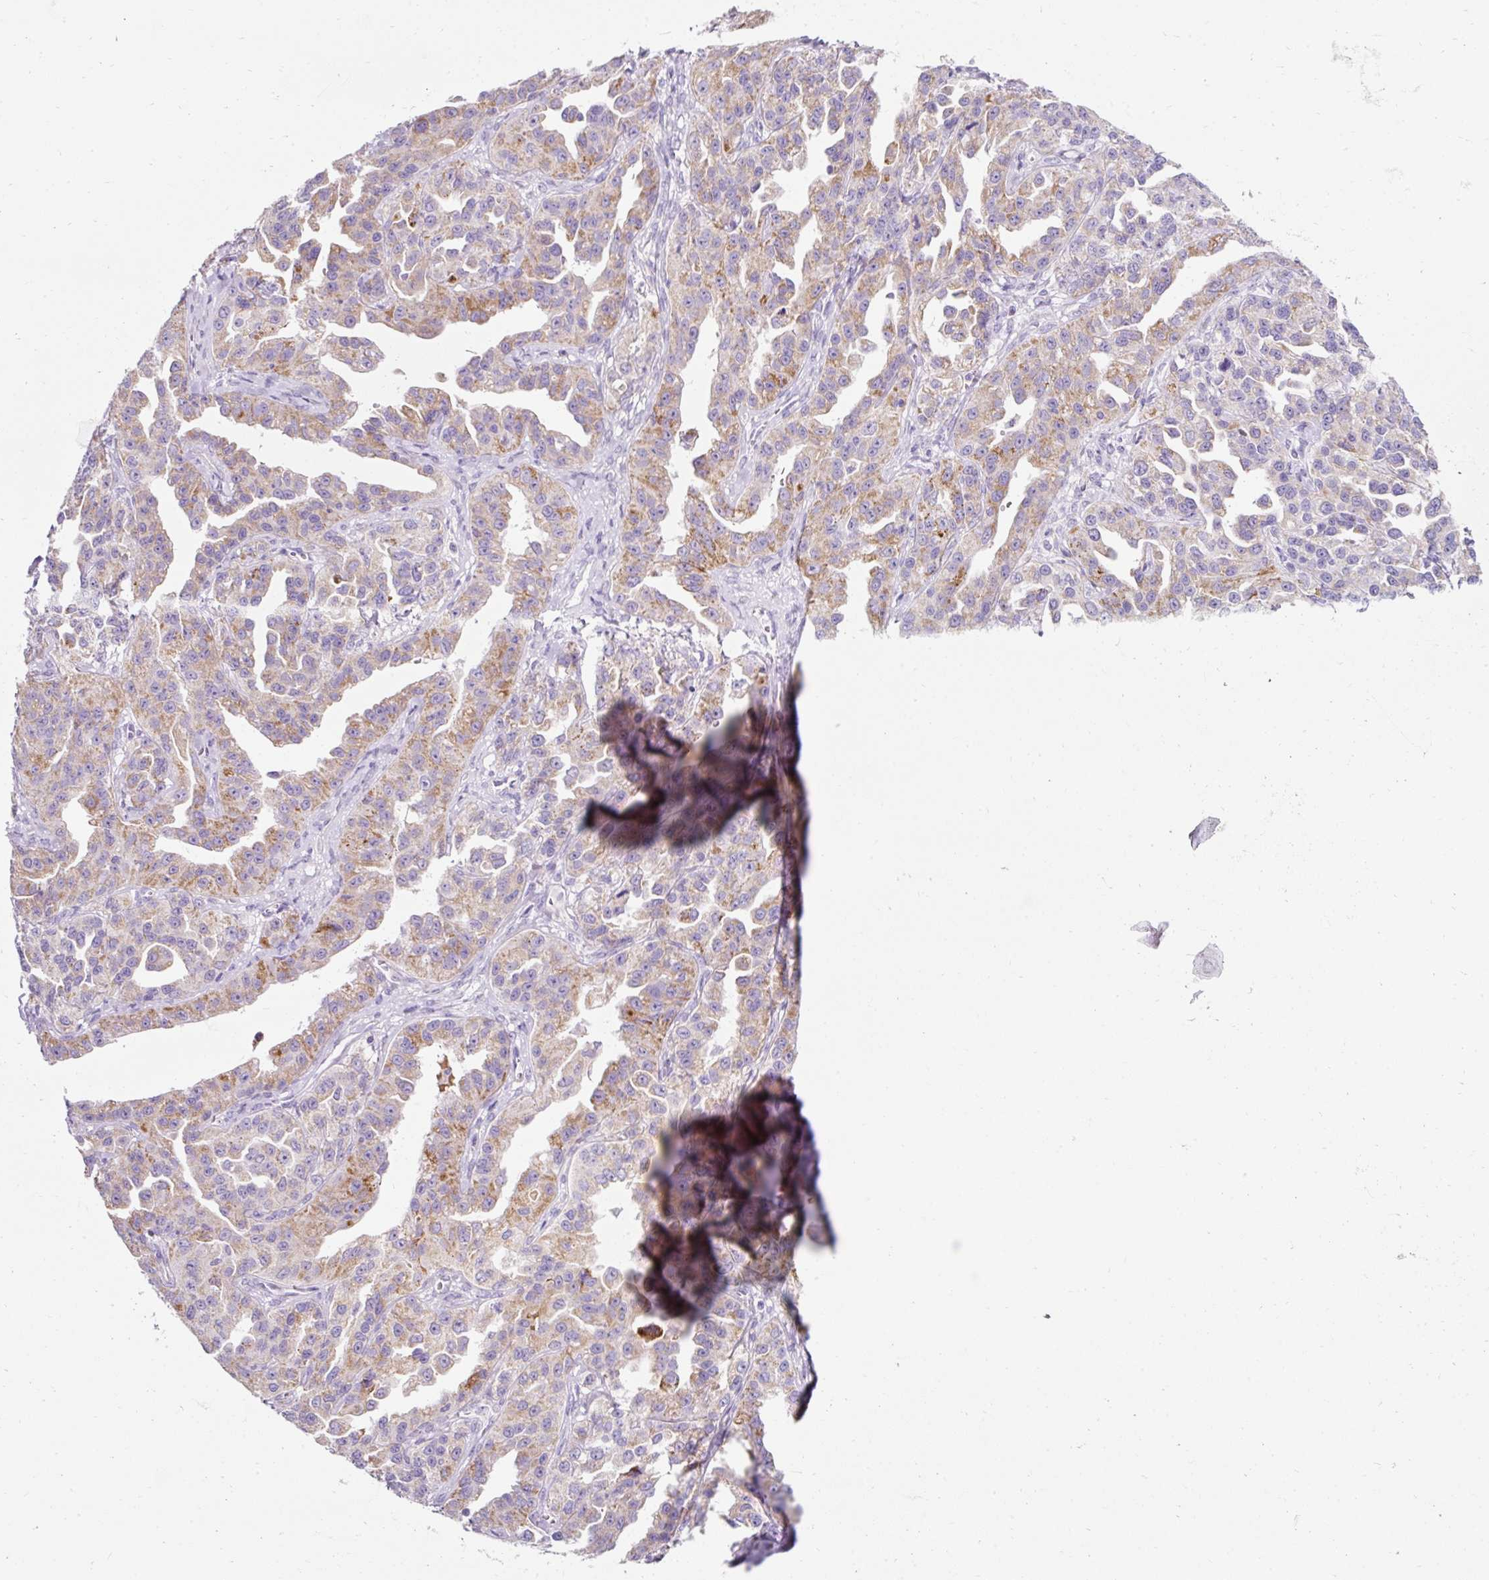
{"staining": {"intensity": "moderate", "quantity": "25%-75%", "location": "cytoplasmic/membranous"}, "tissue": "ovarian cancer", "cell_type": "Tumor cells", "image_type": "cancer", "snomed": [{"axis": "morphology", "description": "Cystadenocarcinoma, serous, NOS"}, {"axis": "topography", "description": "Ovary"}], "caption": "Immunohistochemistry (IHC) of serous cystadenocarcinoma (ovarian) displays medium levels of moderate cytoplasmic/membranous positivity in approximately 25%-75% of tumor cells. (DAB IHC with brightfield microscopy, high magnification).", "gene": "PLPP2", "patient": {"sex": "female", "age": 75}}